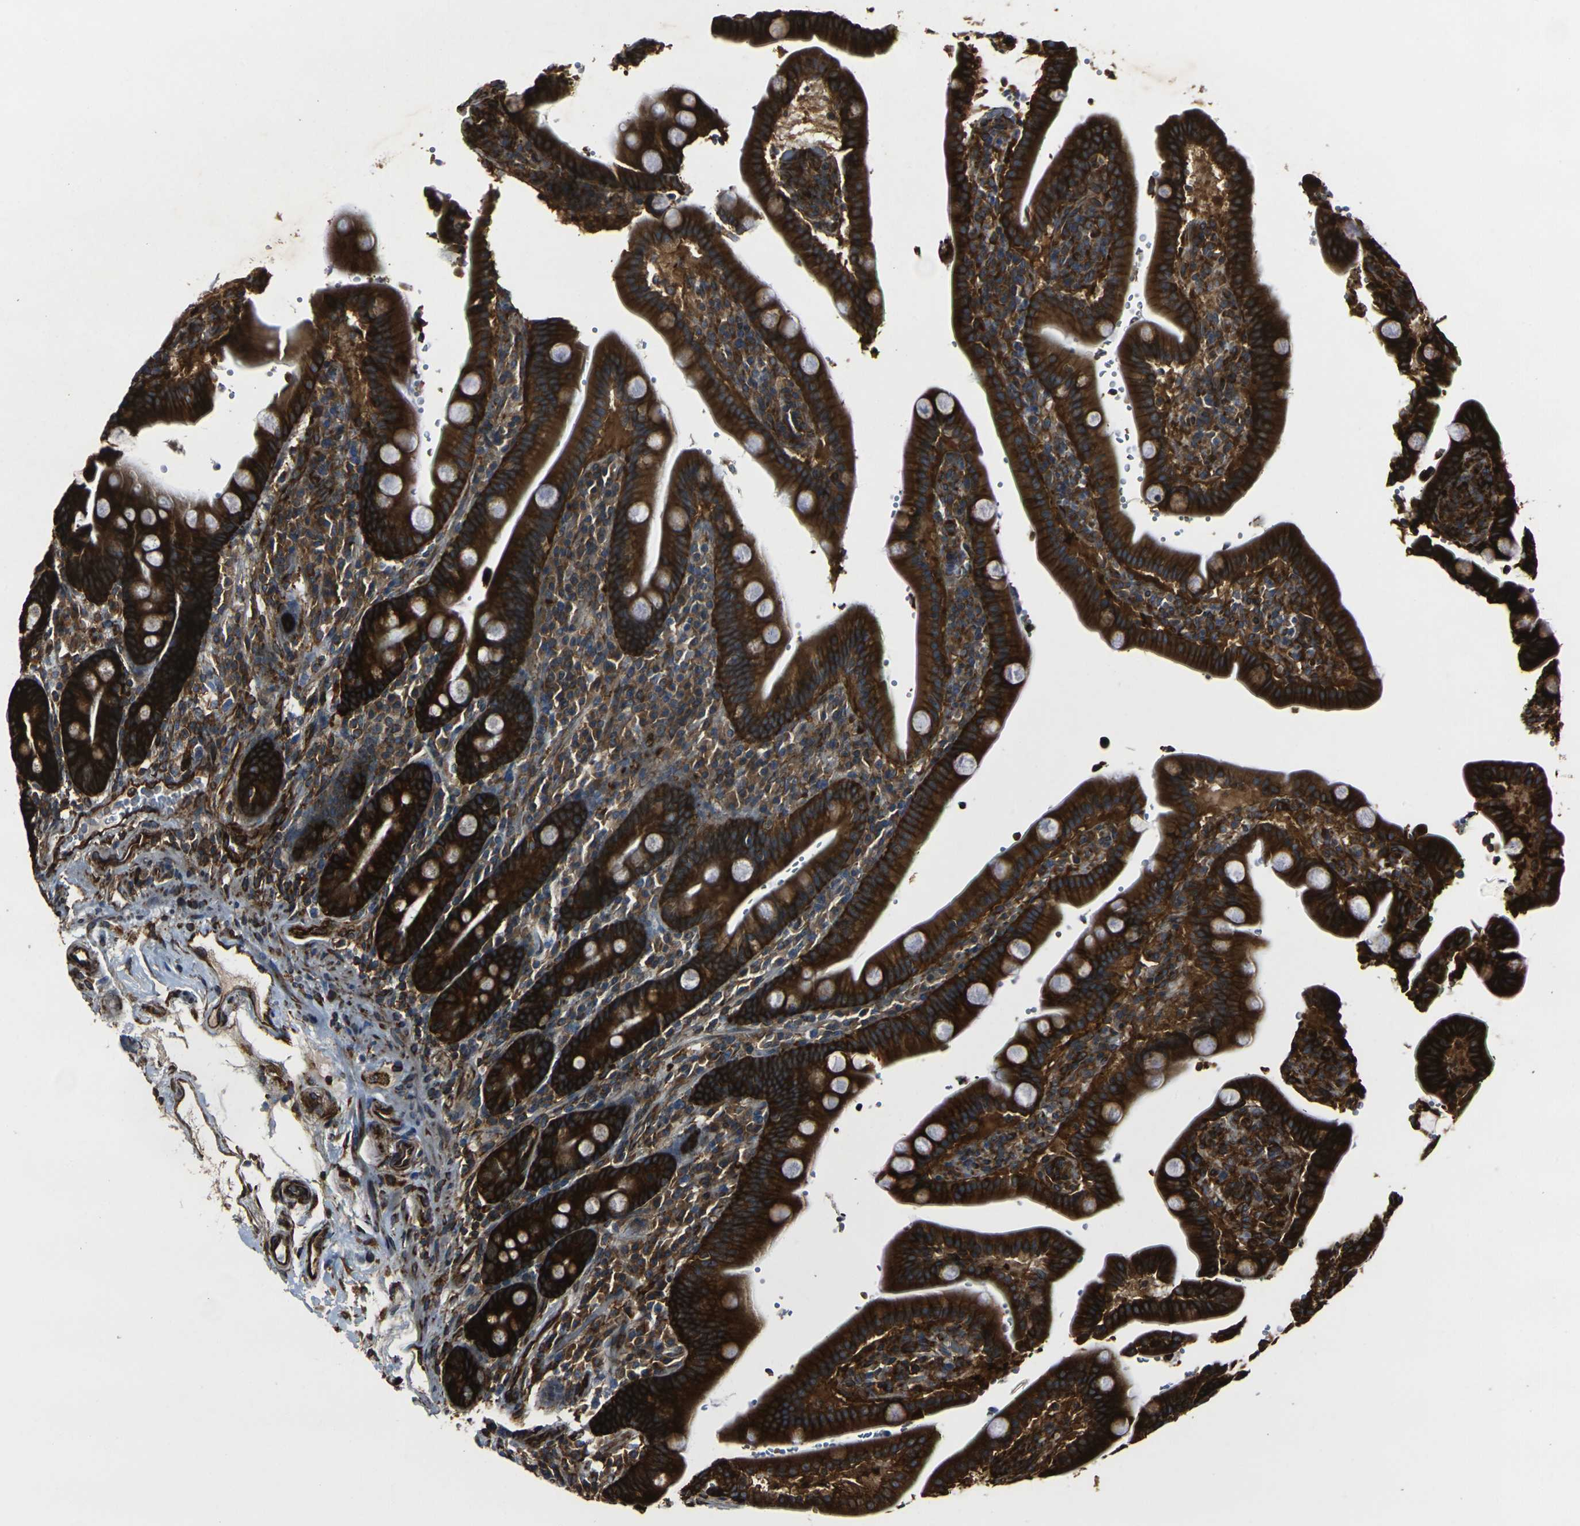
{"staining": {"intensity": "strong", "quantity": ">75%", "location": "cytoplasmic/membranous"}, "tissue": "duodenum", "cell_type": "Glandular cells", "image_type": "normal", "snomed": [{"axis": "morphology", "description": "Normal tissue, NOS"}, {"axis": "topography", "description": "Small intestine, NOS"}], "caption": "Protein analysis of normal duodenum shows strong cytoplasmic/membranous positivity in about >75% of glandular cells. (DAB IHC, brown staining for protein, blue staining for nuclei).", "gene": "MARCHF2", "patient": {"sex": "female", "age": 71}}